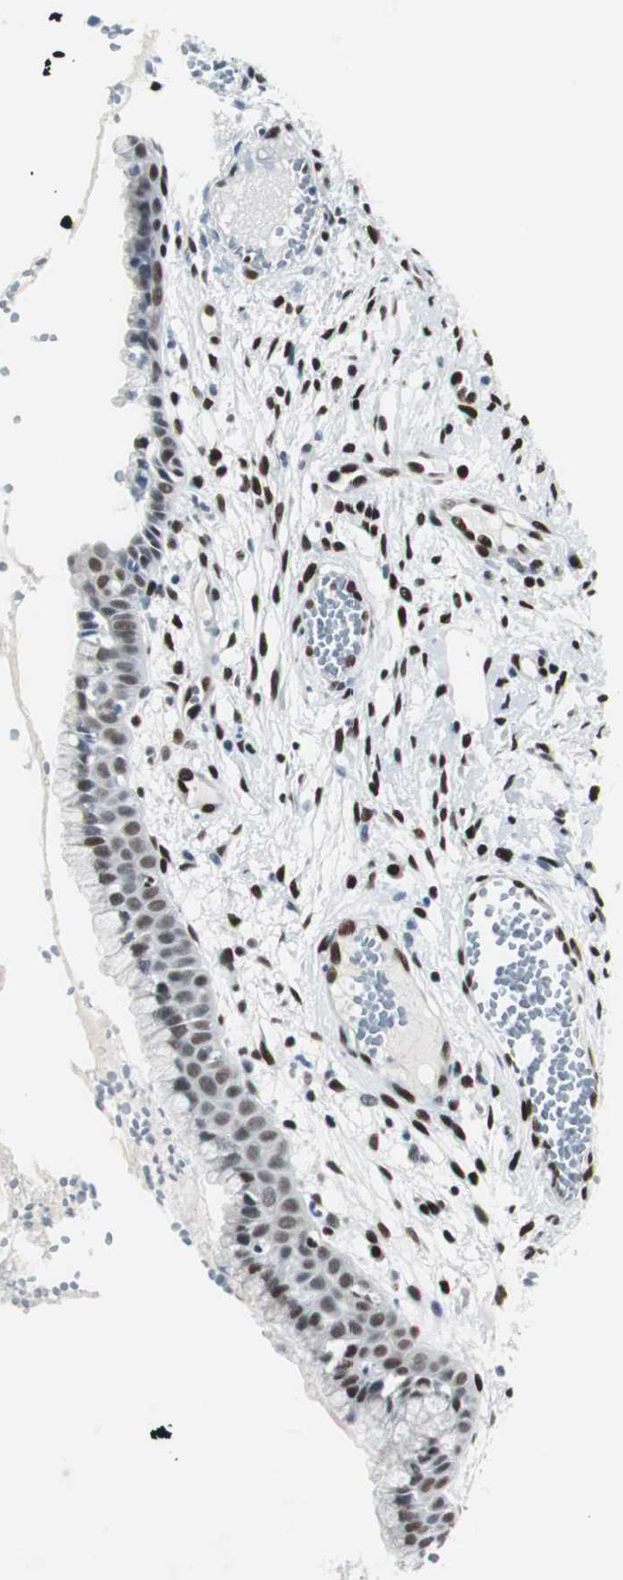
{"staining": {"intensity": "moderate", "quantity": ">75%", "location": "nuclear"}, "tissue": "cervix", "cell_type": "Glandular cells", "image_type": "normal", "snomed": [{"axis": "morphology", "description": "Normal tissue, NOS"}, {"axis": "topography", "description": "Cervix"}], "caption": "Glandular cells show medium levels of moderate nuclear expression in approximately >75% of cells in normal human cervix. (brown staining indicates protein expression, while blue staining denotes nuclei).", "gene": "MEF2D", "patient": {"sex": "female", "age": 39}}